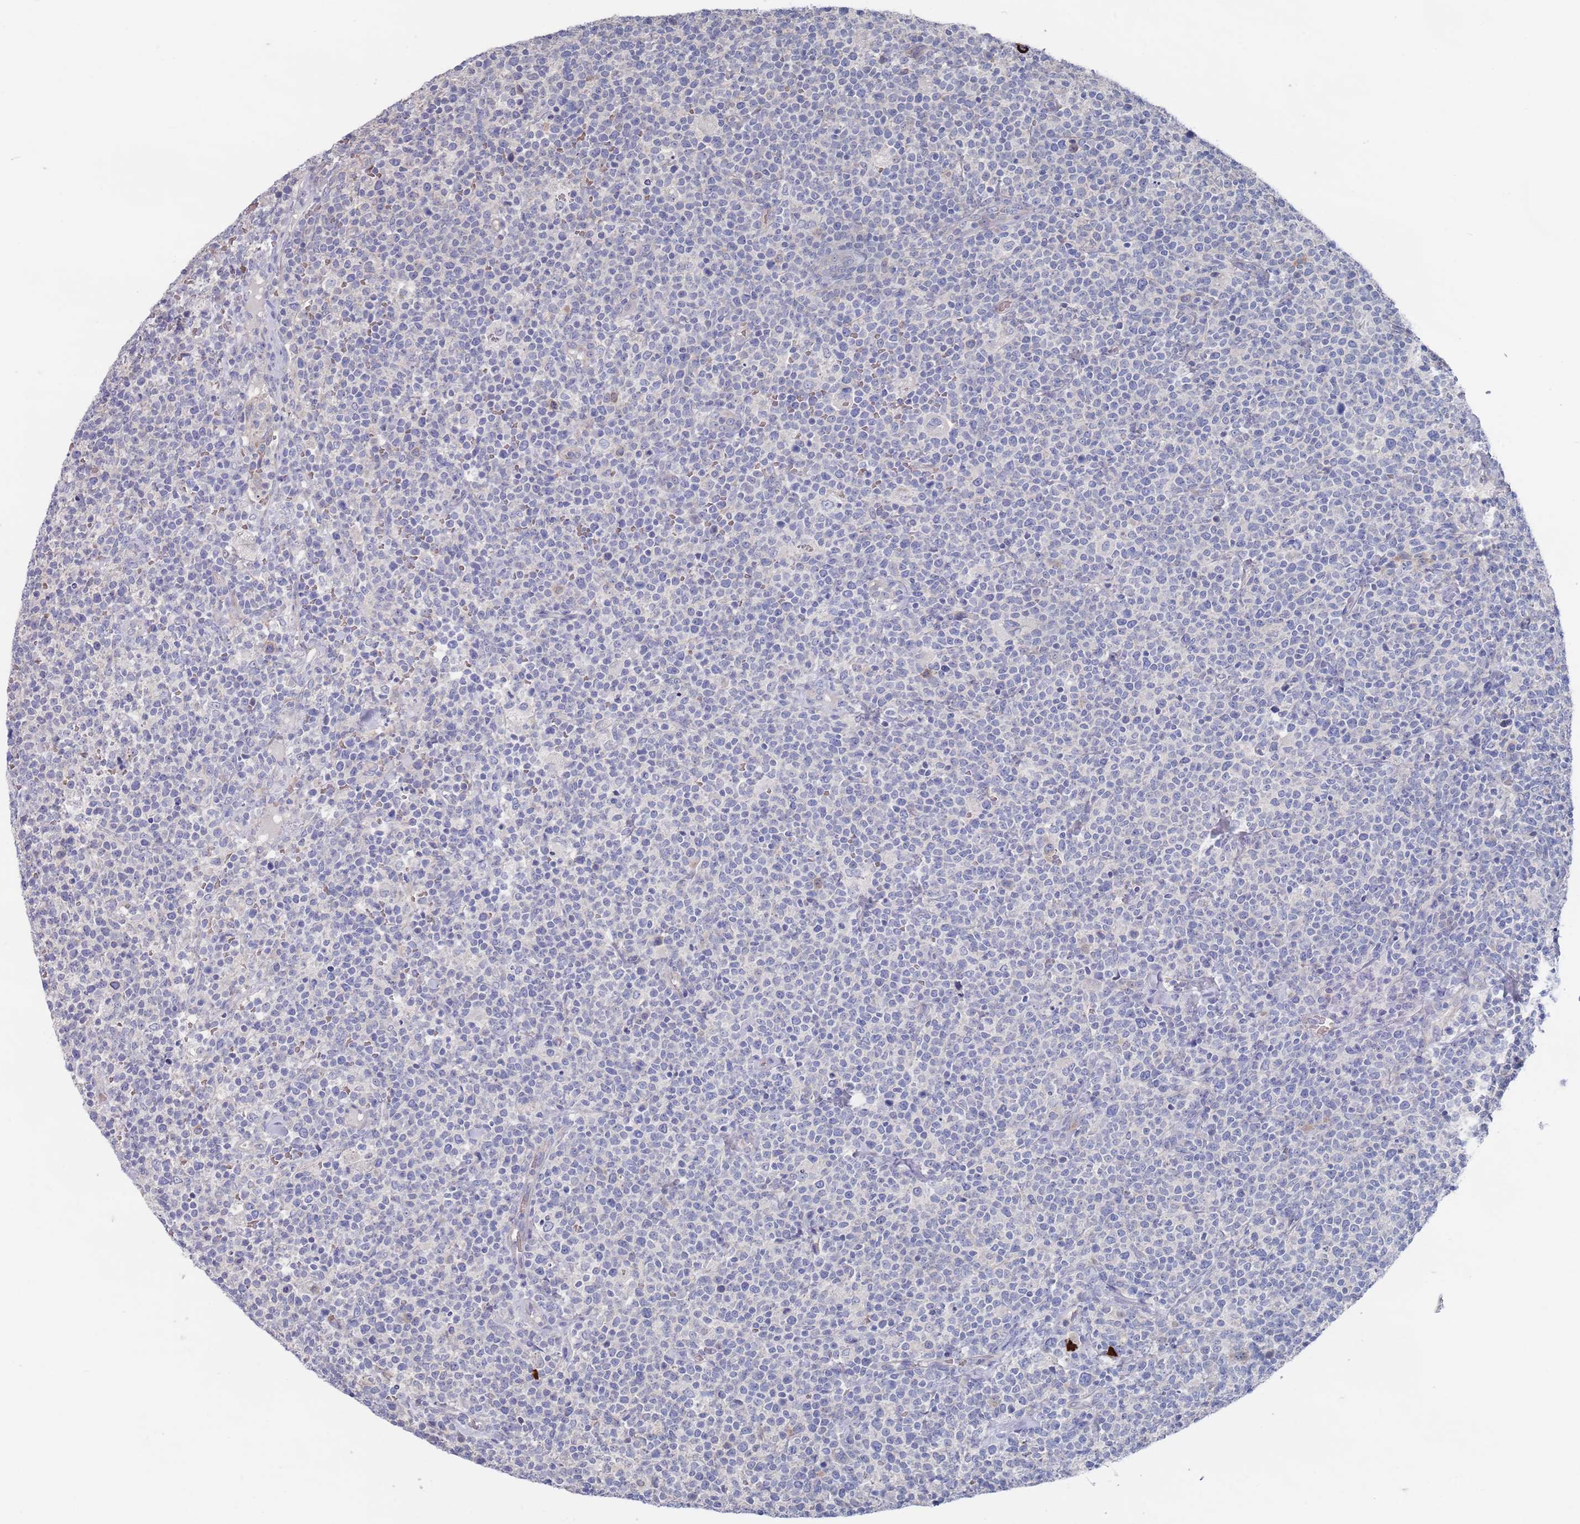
{"staining": {"intensity": "negative", "quantity": "none", "location": "none"}, "tissue": "lymphoma", "cell_type": "Tumor cells", "image_type": "cancer", "snomed": [{"axis": "morphology", "description": "Malignant lymphoma, non-Hodgkin's type, High grade"}, {"axis": "topography", "description": "Lymph node"}], "caption": "Malignant lymphoma, non-Hodgkin's type (high-grade) was stained to show a protein in brown. There is no significant positivity in tumor cells.", "gene": "TMCO3", "patient": {"sex": "male", "age": 61}}